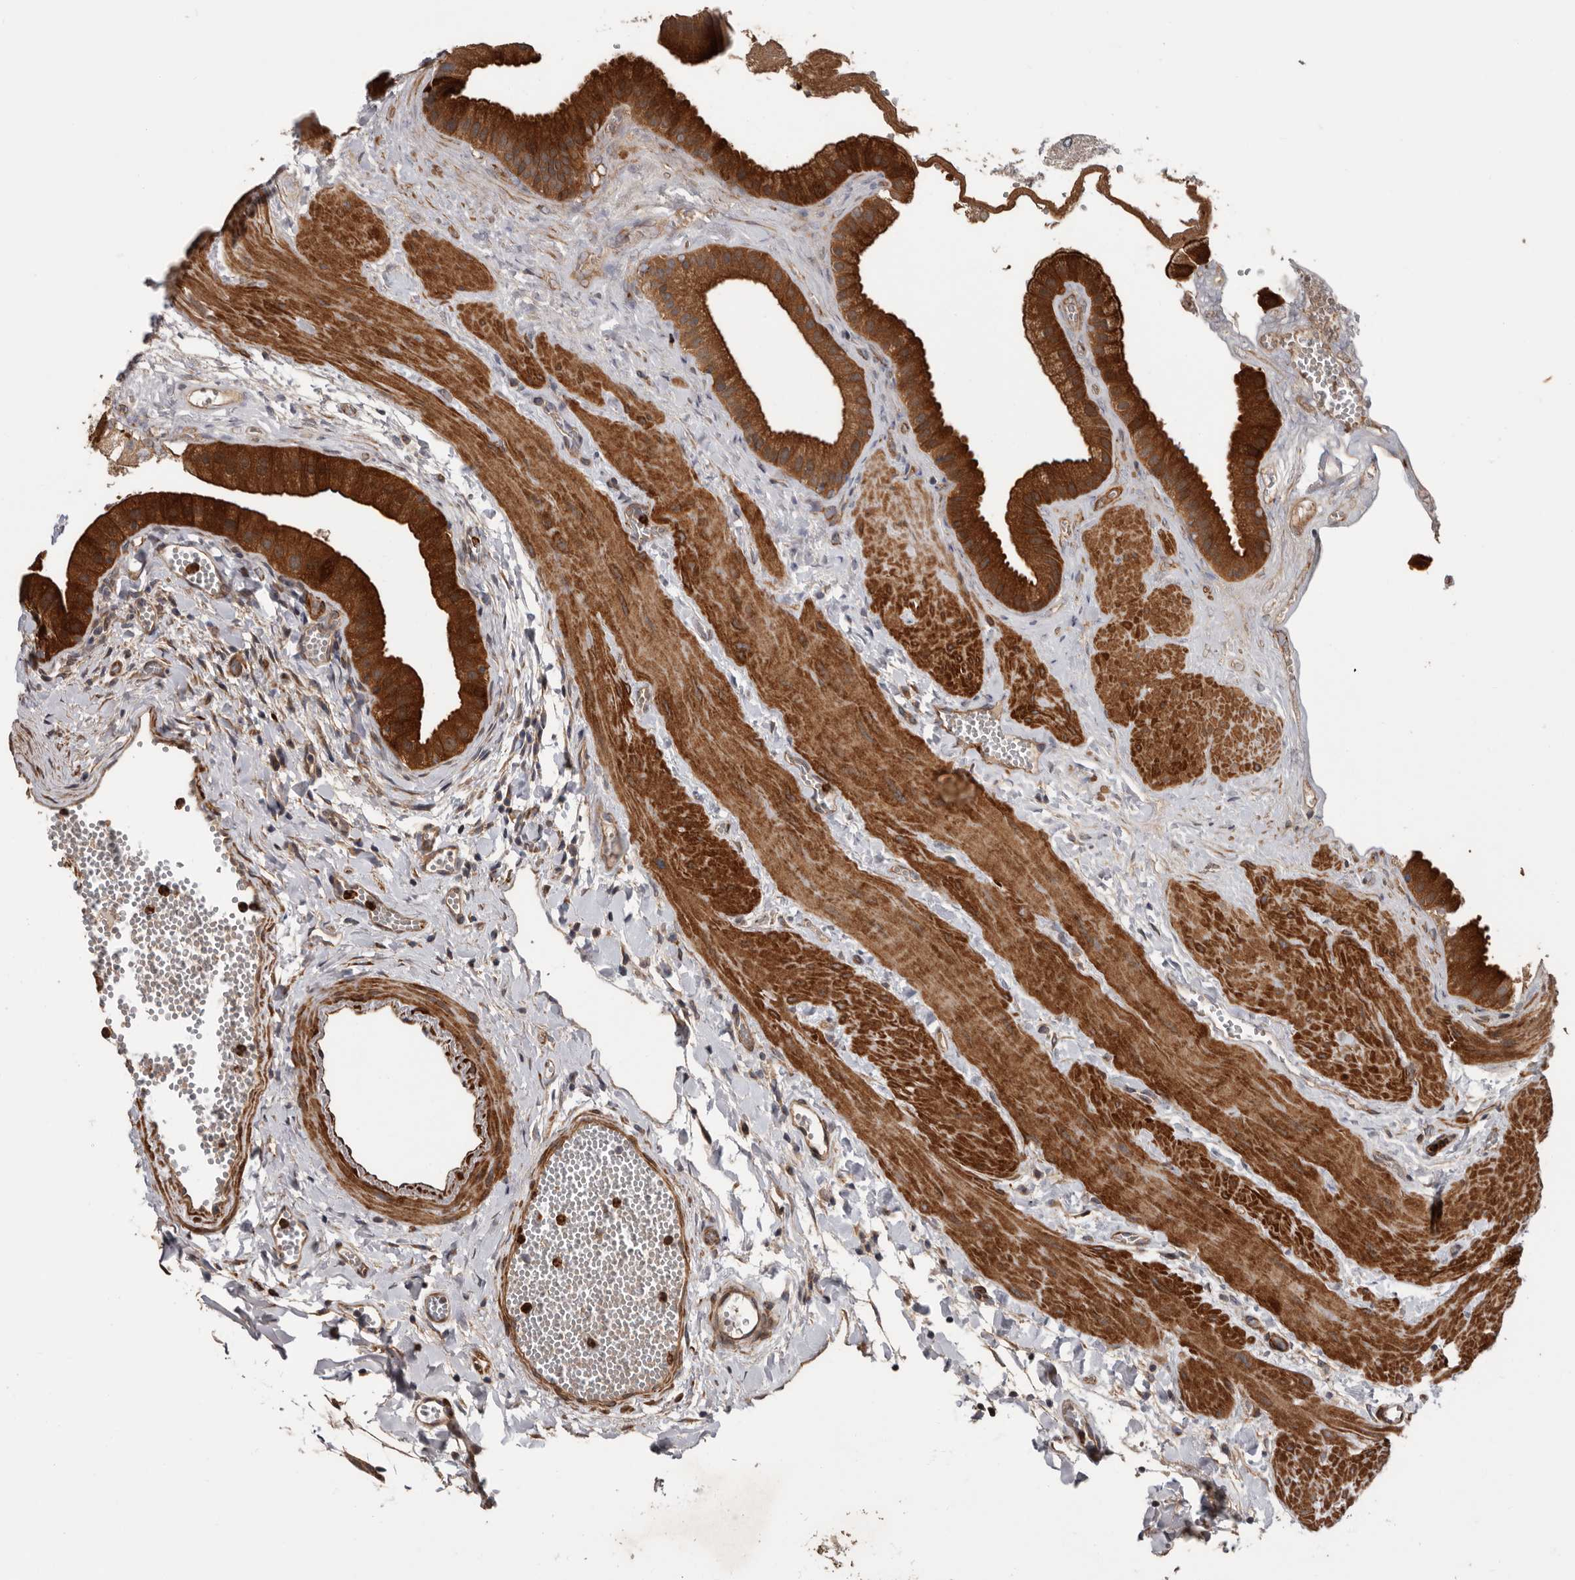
{"staining": {"intensity": "strong", "quantity": ">75%", "location": "cytoplasmic/membranous"}, "tissue": "gallbladder", "cell_type": "Glandular cells", "image_type": "normal", "snomed": [{"axis": "morphology", "description": "Normal tissue, NOS"}, {"axis": "topography", "description": "Gallbladder"}], "caption": "Immunohistochemical staining of normal gallbladder demonstrates >75% levels of strong cytoplasmic/membranous protein expression in approximately >75% of glandular cells.", "gene": "ARHGEF5", "patient": {"sex": "male", "age": 55}}